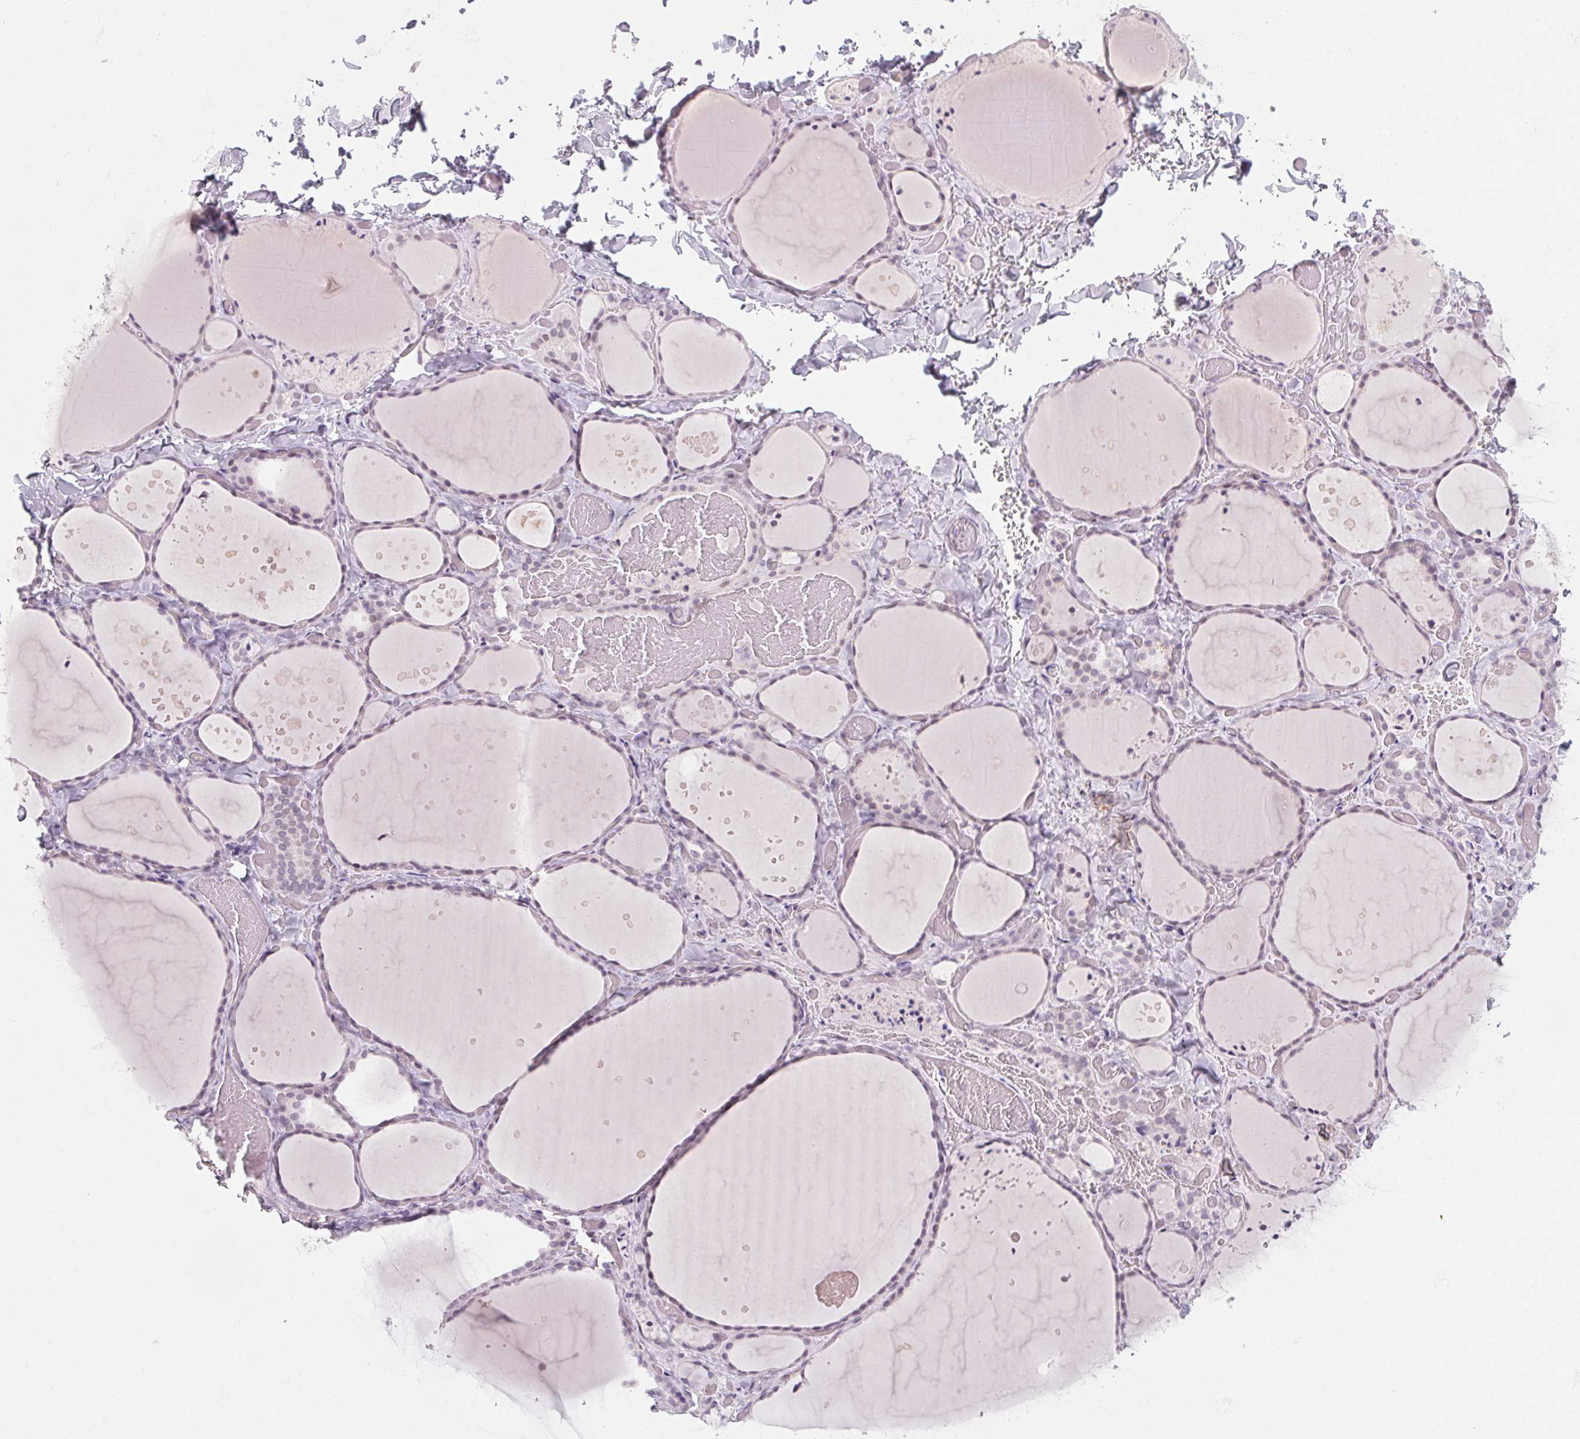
{"staining": {"intensity": "negative", "quantity": "none", "location": "none"}, "tissue": "thyroid gland", "cell_type": "Glandular cells", "image_type": "normal", "snomed": [{"axis": "morphology", "description": "Normal tissue, NOS"}, {"axis": "topography", "description": "Thyroid gland"}], "caption": "The immunohistochemistry image has no significant expression in glandular cells of thyroid gland.", "gene": "KCNQ2", "patient": {"sex": "female", "age": 36}}